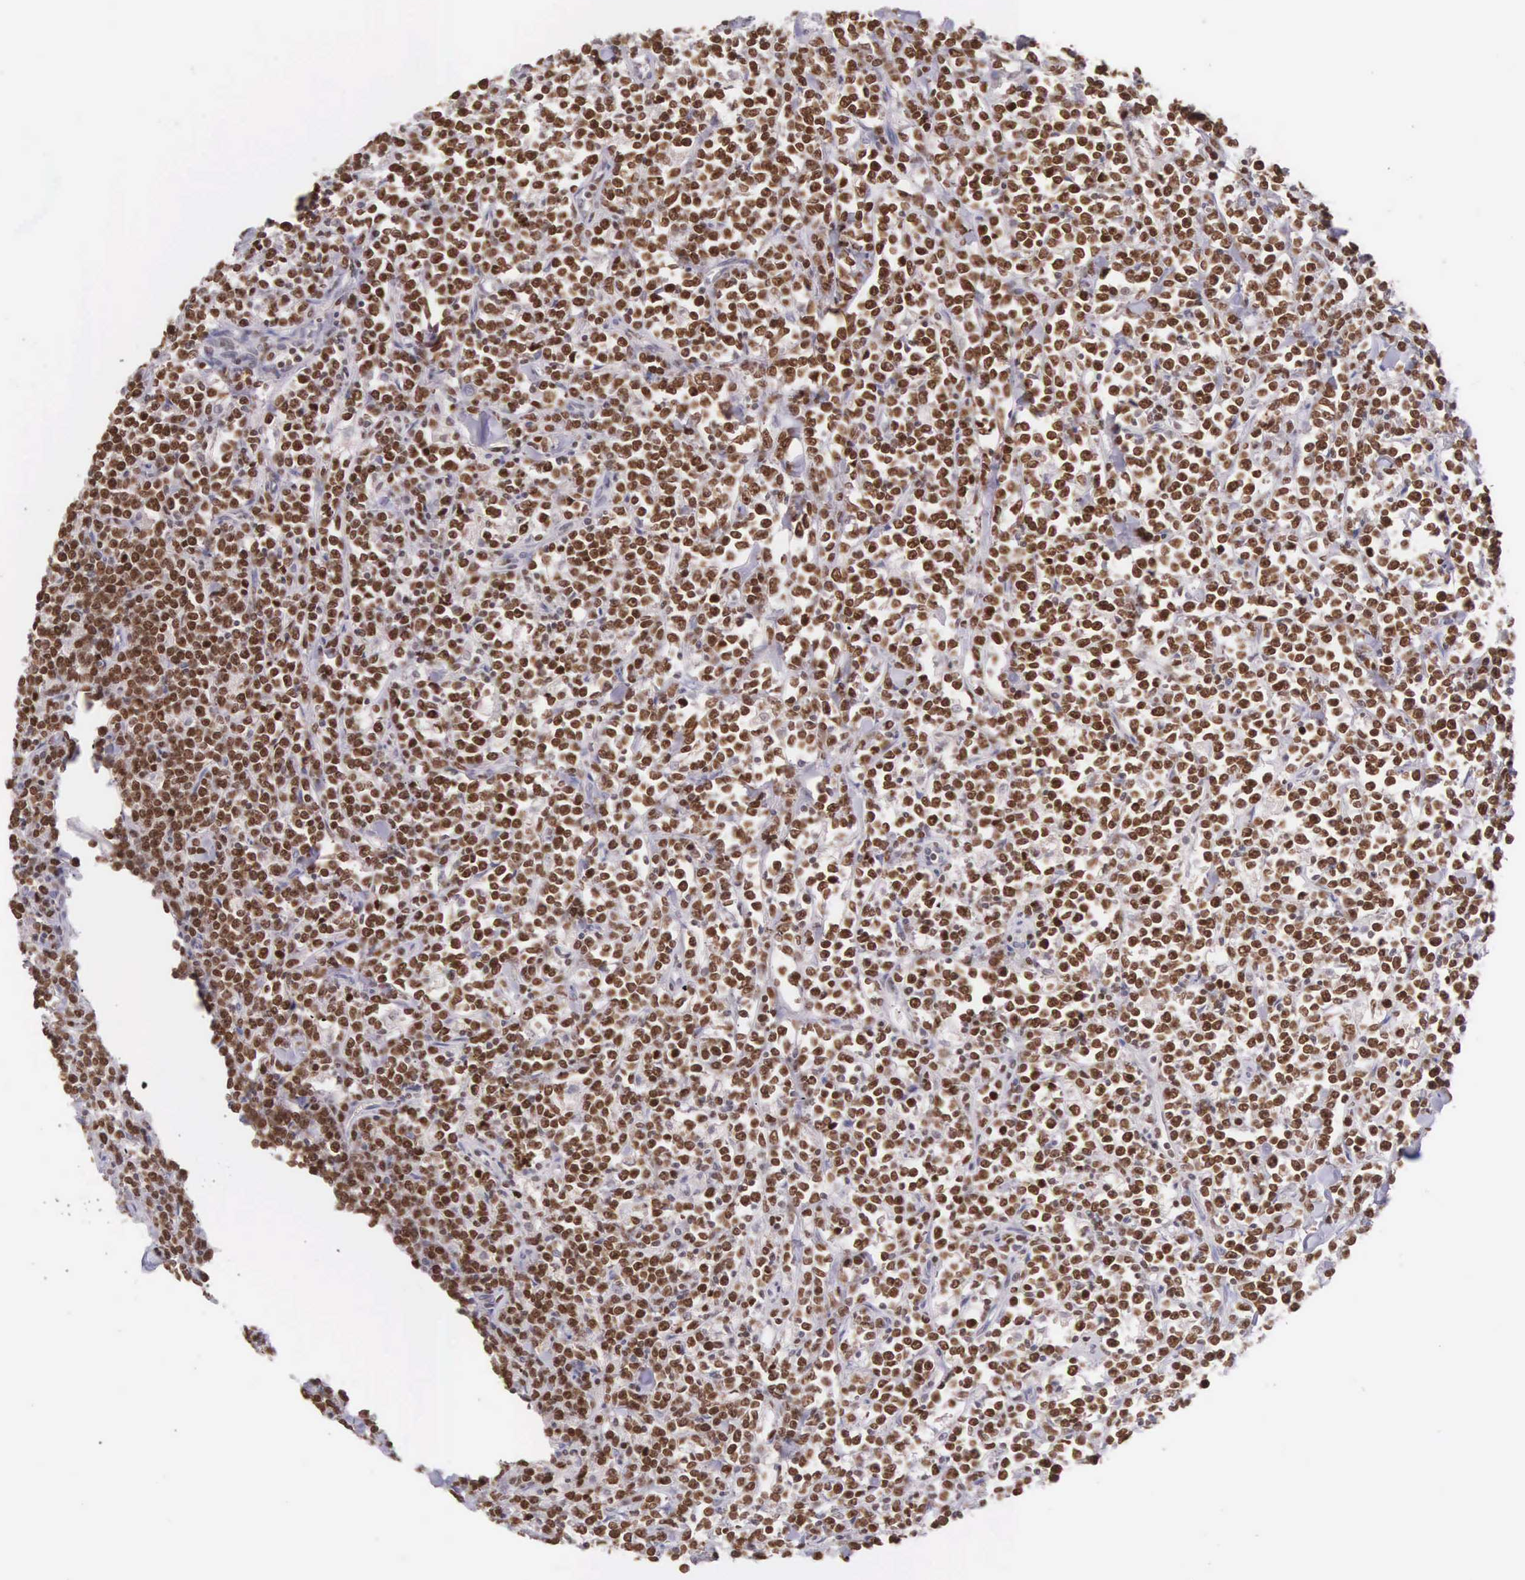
{"staining": {"intensity": "strong", "quantity": ">75%", "location": "nuclear"}, "tissue": "lymphoma", "cell_type": "Tumor cells", "image_type": "cancer", "snomed": [{"axis": "morphology", "description": "Malignant lymphoma, non-Hodgkin's type, High grade"}, {"axis": "topography", "description": "Small intestine"}, {"axis": "topography", "description": "Colon"}], "caption": "The histopathology image demonstrates a brown stain indicating the presence of a protein in the nuclear of tumor cells in high-grade malignant lymphoma, non-Hodgkin's type.", "gene": "VRK1", "patient": {"sex": "male", "age": 8}}